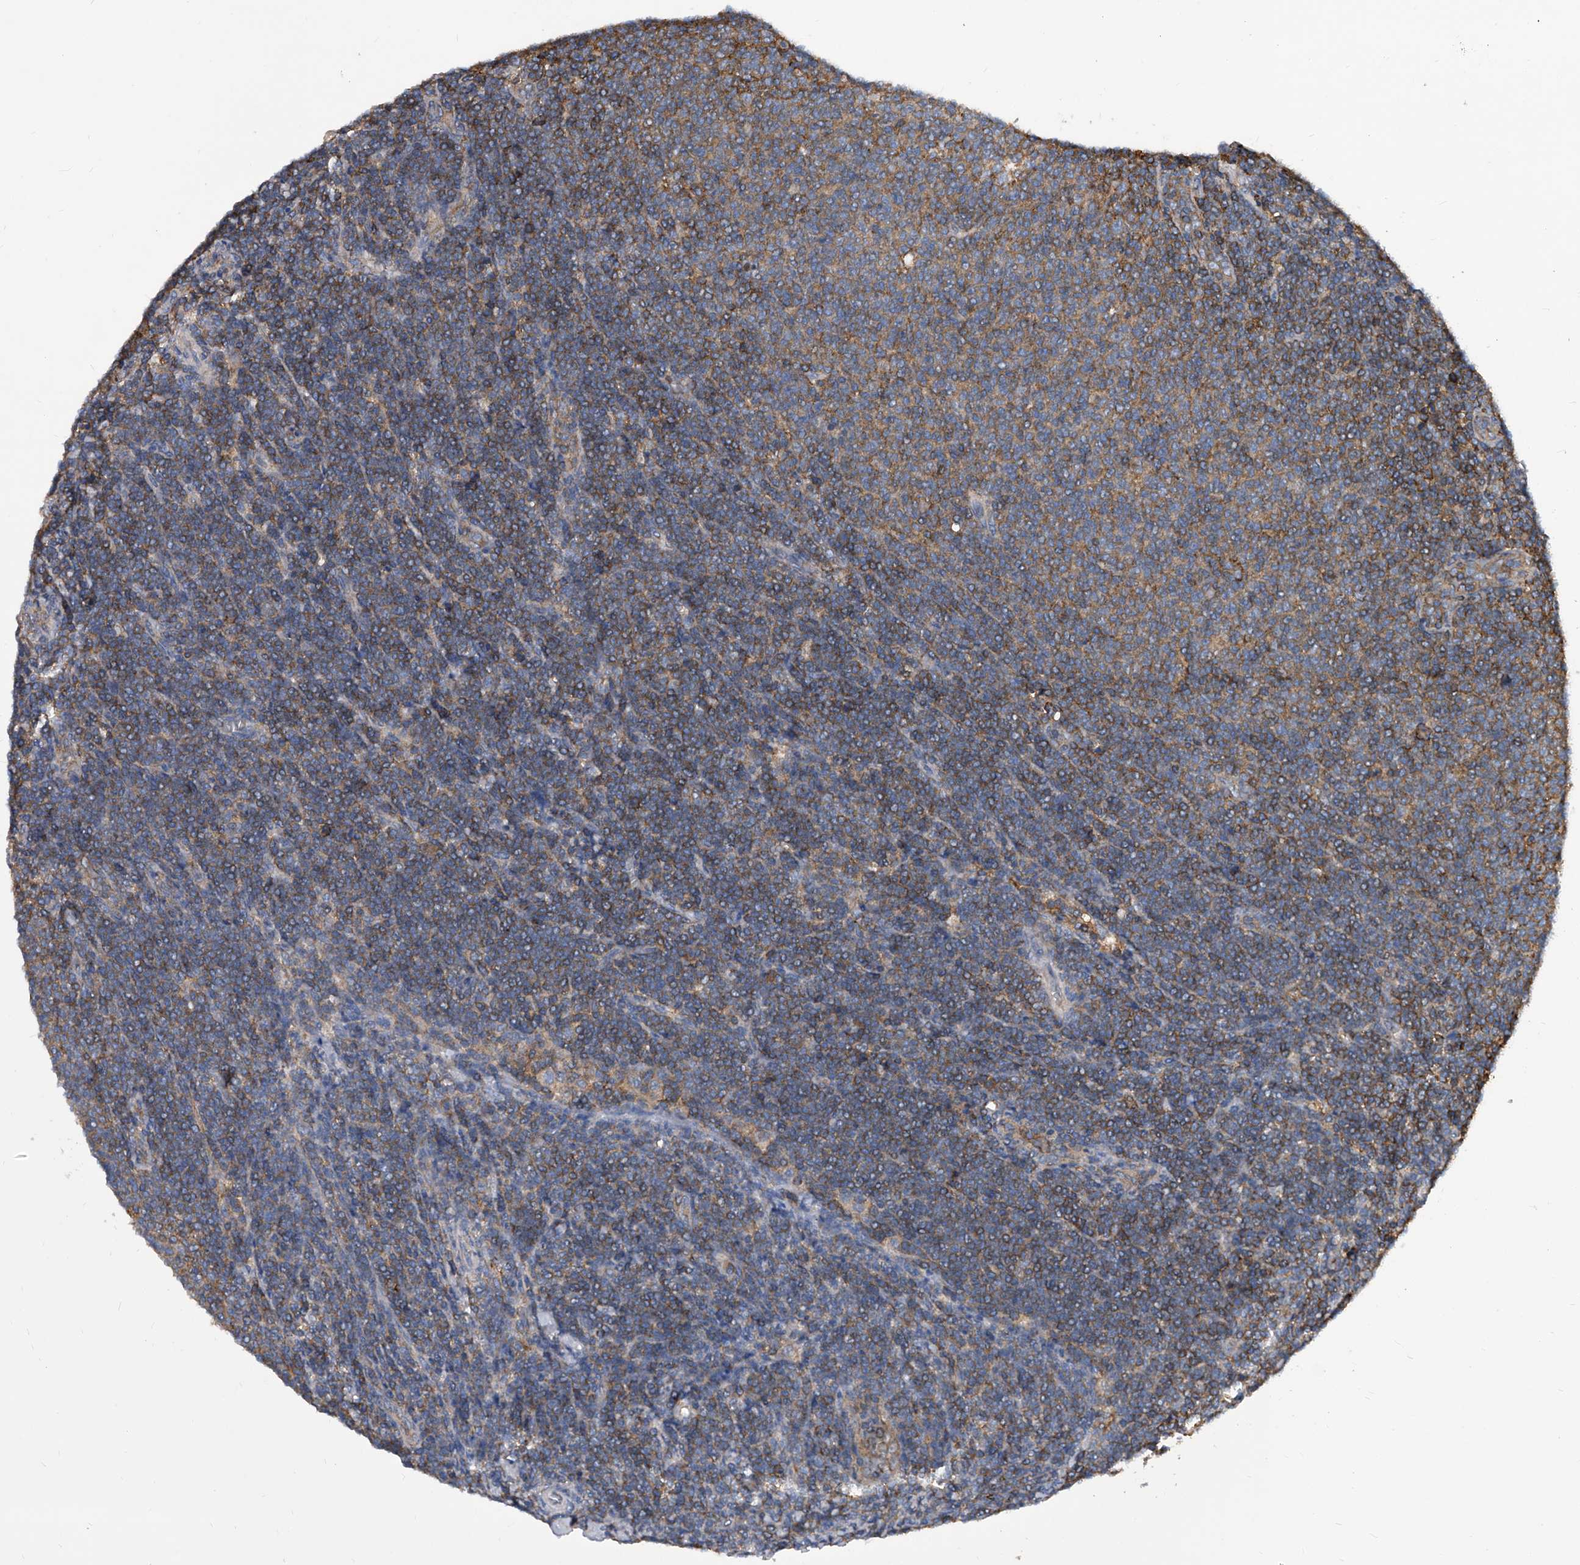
{"staining": {"intensity": "weak", "quantity": "<25%", "location": "cytoplasmic/membranous"}, "tissue": "lymphoma", "cell_type": "Tumor cells", "image_type": "cancer", "snomed": [{"axis": "morphology", "description": "Malignant lymphoma, non-Hodgkin's type, Low grade"}, {"axis": "topography", "description": "Lymph node"}], "caption": "Immunohistochemistry micrograph of human malignant lymphoma, non-Hodgkin's type (low-grade) stained for a protein (brown), which exhibits no staining in tumor cells.", "gene": "ATG5", "patient": {"sex": "male", "age": 66}}